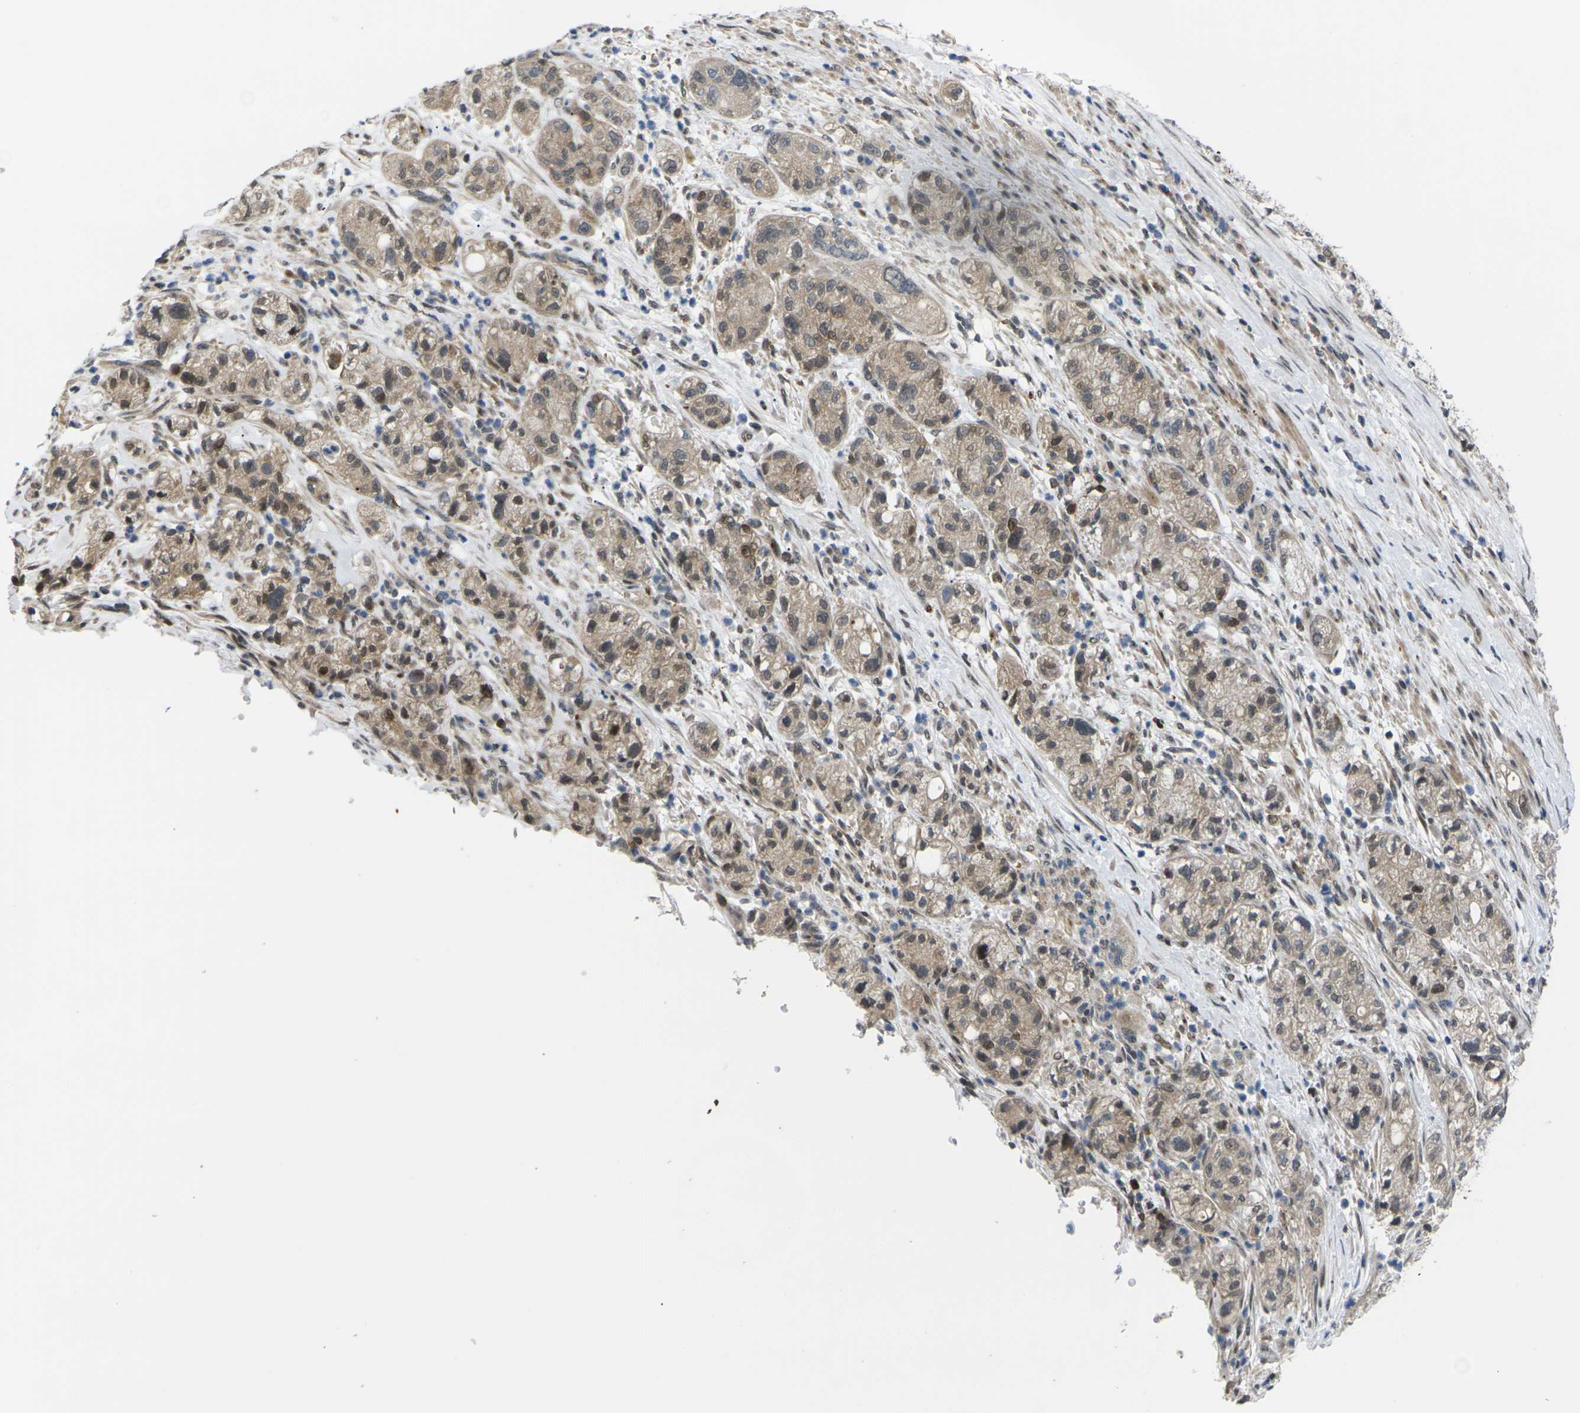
{"staining": {"intensity": "weak", "quantity": ">75%", "location": "cytoplasmic/membranous"}, "tissue": "pancreatic cancer", "cell_type": "Tumor cells", "image_type": "cancer", "snomed": [{"axis": "morphology", "description": "Adenocarcinoma, NOS"}, {"axis": "topography", "description": "Pancreas"}], "caption": "Tumor cells demonstrate low levels of weak cytoplasmic/membranous staining in approximately >75% of cells in pancreatic cancer. (DAB IHC with brightfield microscopy, high magnification).", "gene": "RPS6KA3", "patient": {"sex": "female", "age": 78}}